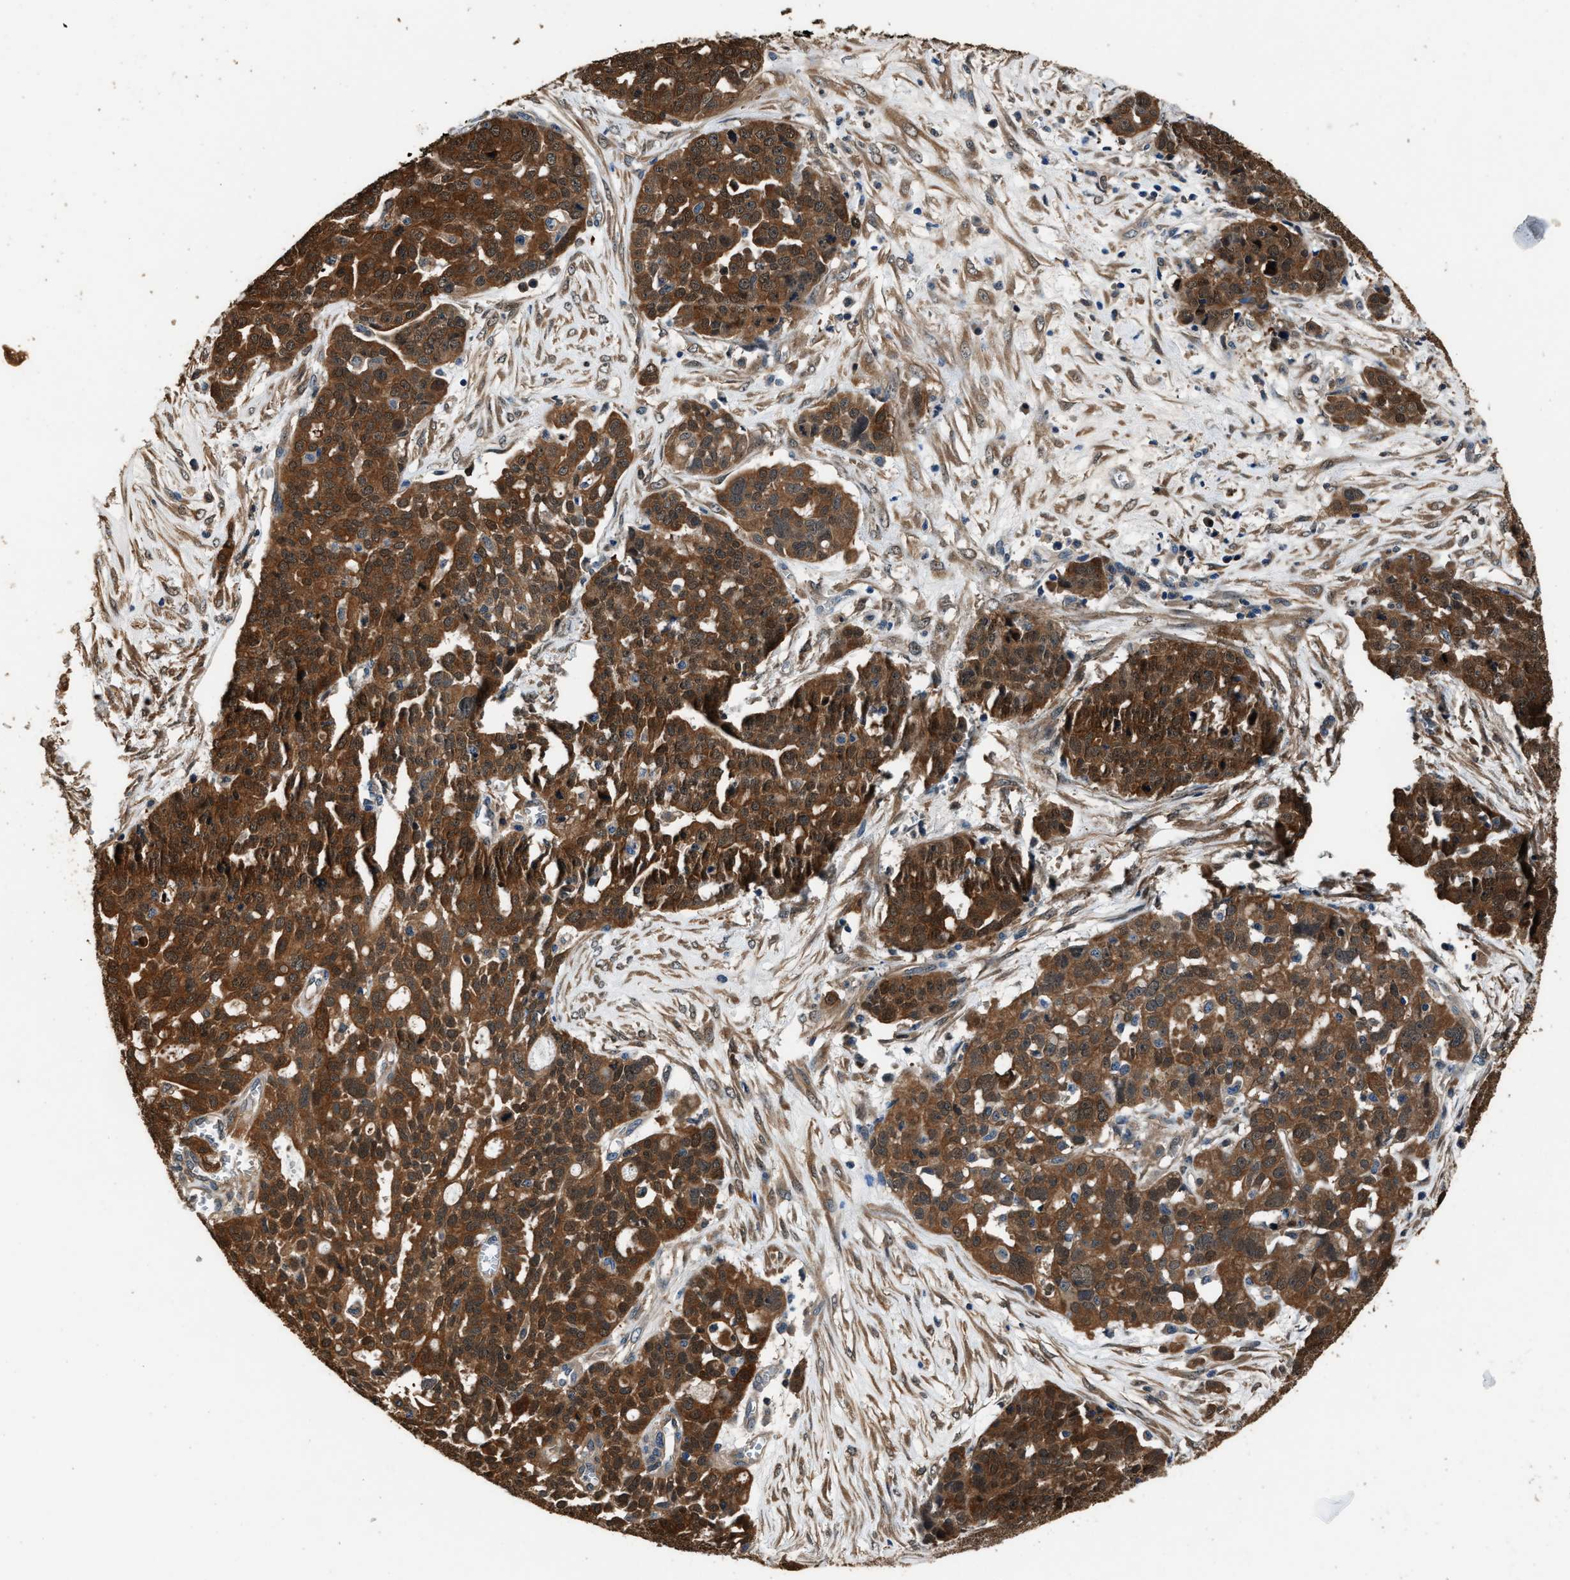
{"staining": {"intensity": "strong", "quantity": ">75%", "location": "cytoplasmic/membranous"}, "tissue": "ovarian cancer", "cell_type": "Tumor cells", "image_type": "cancer", "snomed": [{"axis": "morphology", "description": "Cystadenocarcinoma, serous, NOS"}, {"axis": "topography", "description": "Soft tissue"}, {"axis": "topography", "description": "Ovary"}], "caption": "Protein analysis of ovarian serous cystadenocarcinoma tissue shows strong cytoplasmic/membranous positivity in approximately >75% of tumor cells.", "gene": "GSTP1", "patient": {"sex": "female", "age": 57}}